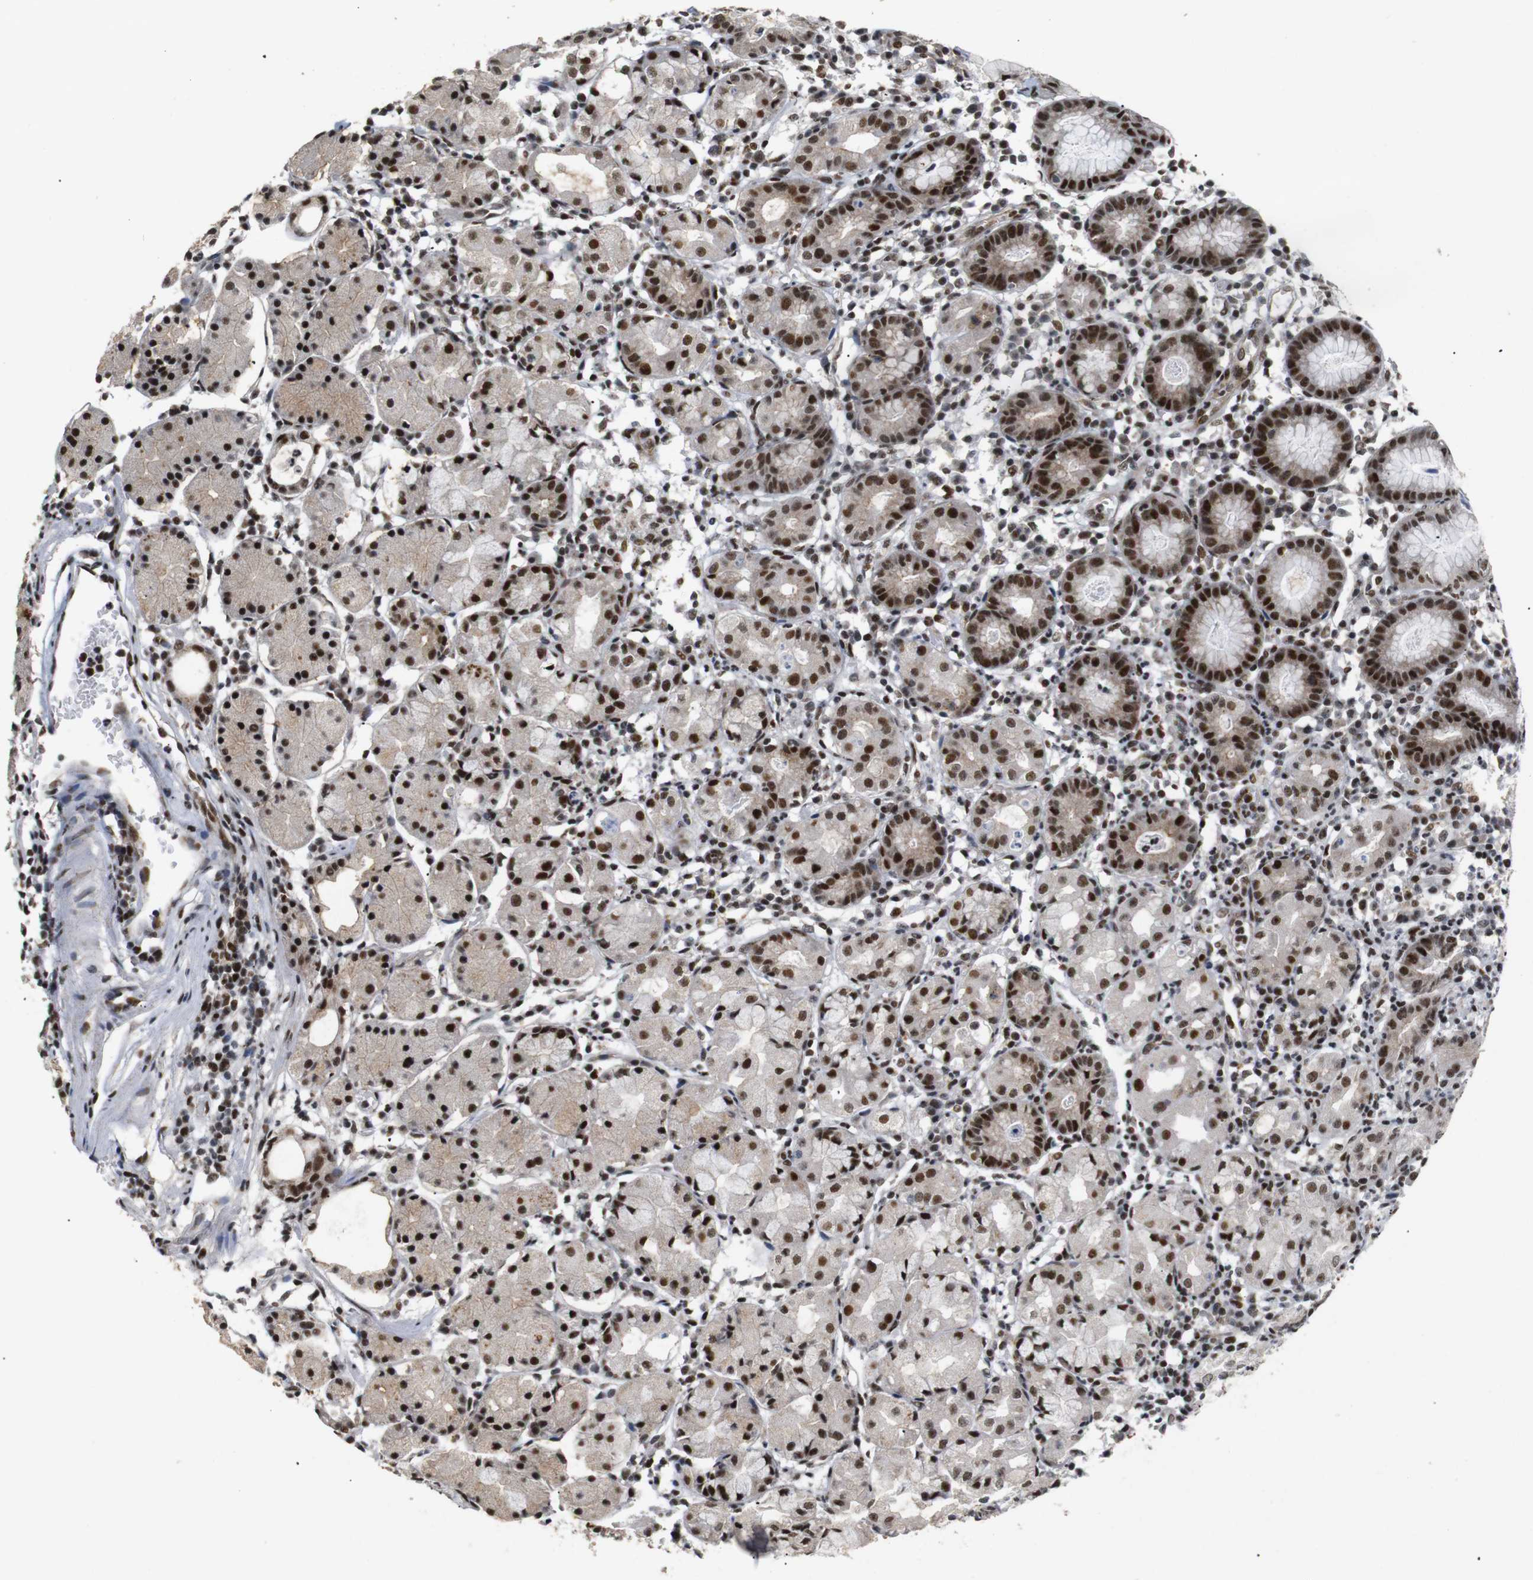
{"staining": {"intensity": "strong", "quantity": ">75%", "location": "nuclear"}, "tissue": "stomach", "cell_type": "Glandular cells", "image_type": "normal", "snomed": [{"axis": "morphology", "description": "Normal tissue, NOS"}, {"axis": "topography", "description": "Stomach"}, {"axis": "topography", "description": "Stomach, lower"}], "caption": "This image reveals immunohistochemistry (IHC) staining of unremarkable stomach, with high strong nuclear expression in about >75% of glandular cells.", "gene": "PYM1", "patient": {"sex": "female", "age": 75}}